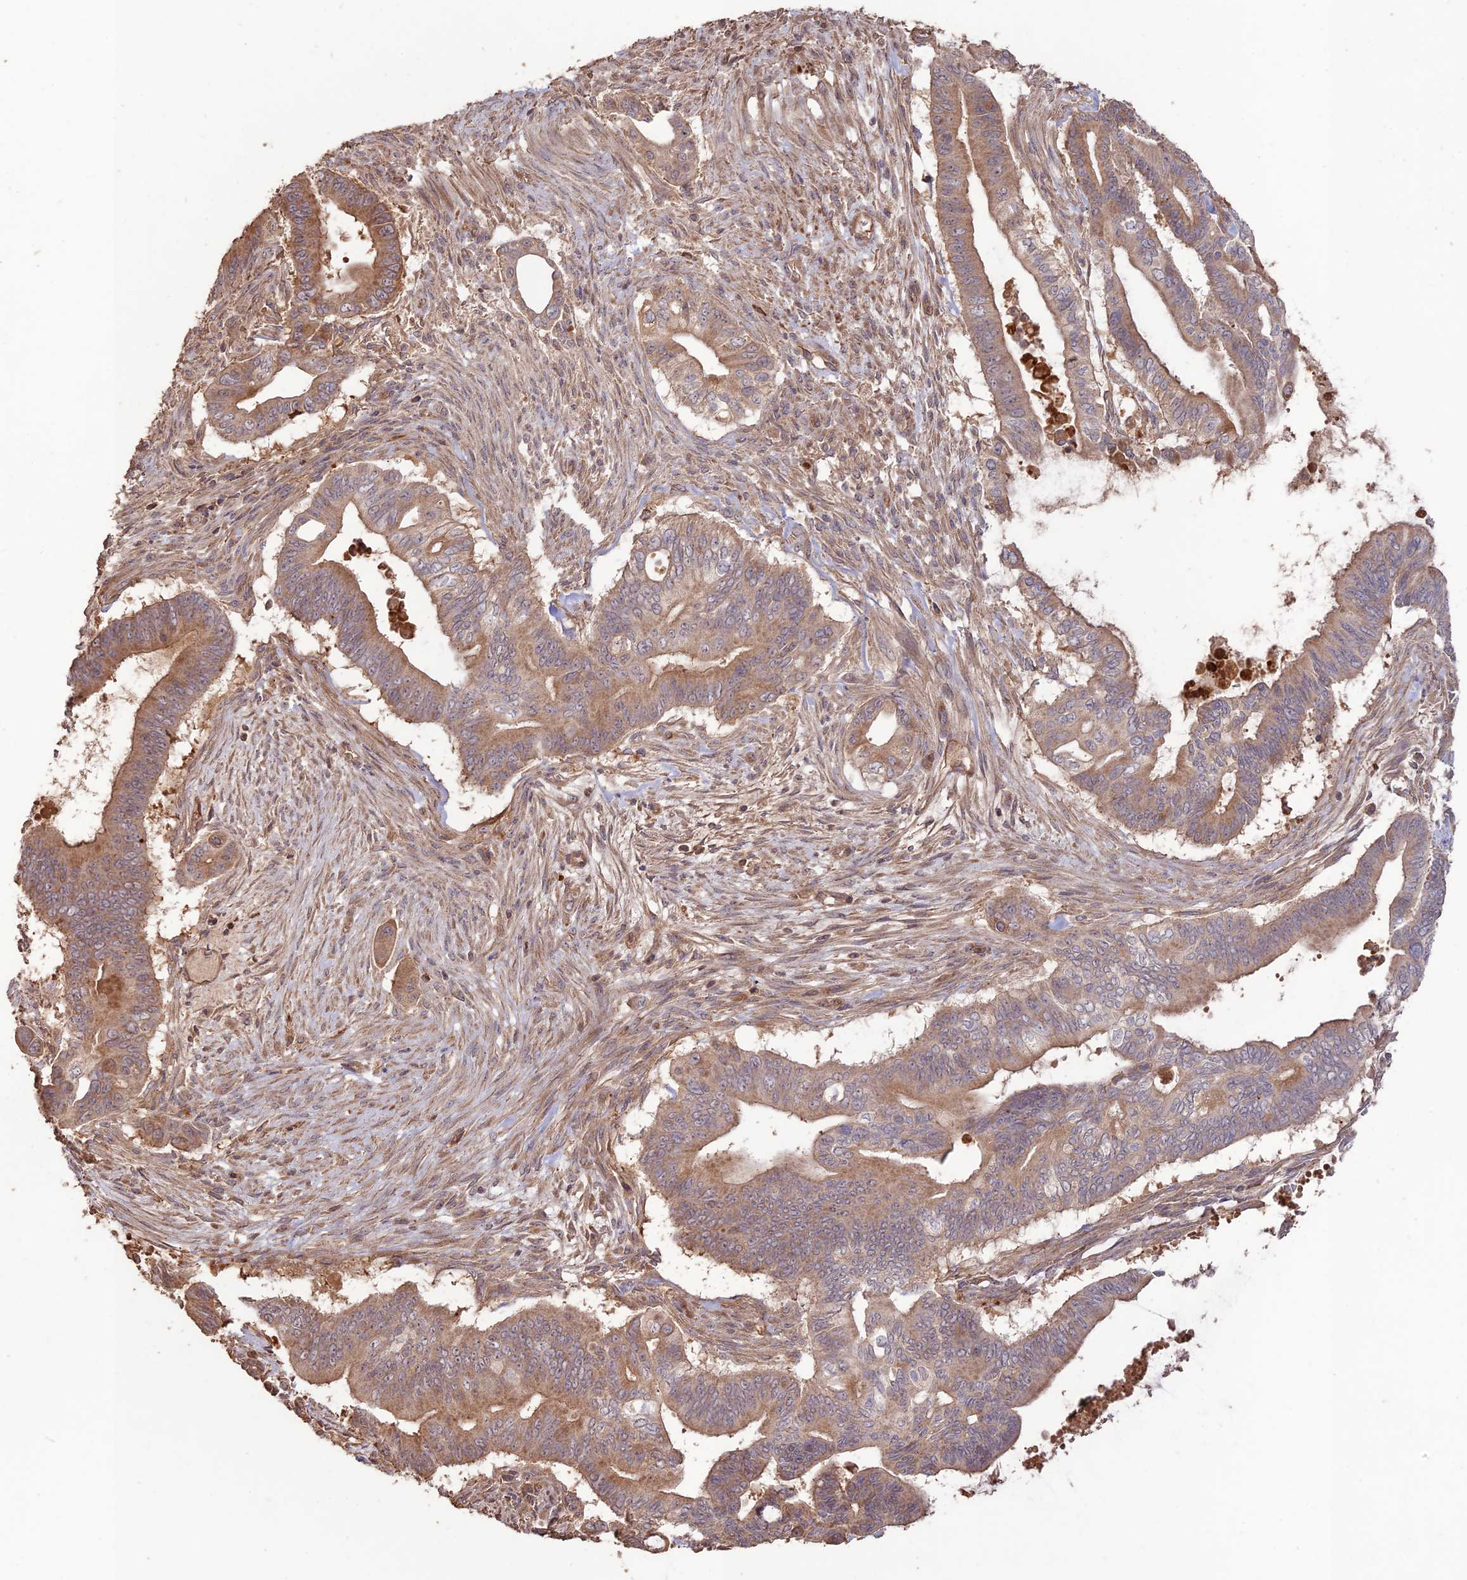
{"staining": {"intensity": "moderate", "quantity": ">75%", "location": "cytoplasmic/membranous"}, "tissue": "pancreatic cancer", "cell_type": "Tumor cells", "image_type": "cancer", "snomed": [{"axis": "morphology", "description": "Adenocarcinoma, NOS"}, {"axis": "topography", "description": "Pancreas"}], "caption": "Immunohistochemistry (IHC) micrograph of neoplastic tissue: human adenocarcinoma (pancreatic) stained using IHC reveals medium levels of moderate protein expression localized specifically in the cytoplasmic/membranous of tumor cells, appearing as a cytoplasmic/membranous brown color.", "gene": "LAYN", "patient": {"sex": "male", "age": 68}}